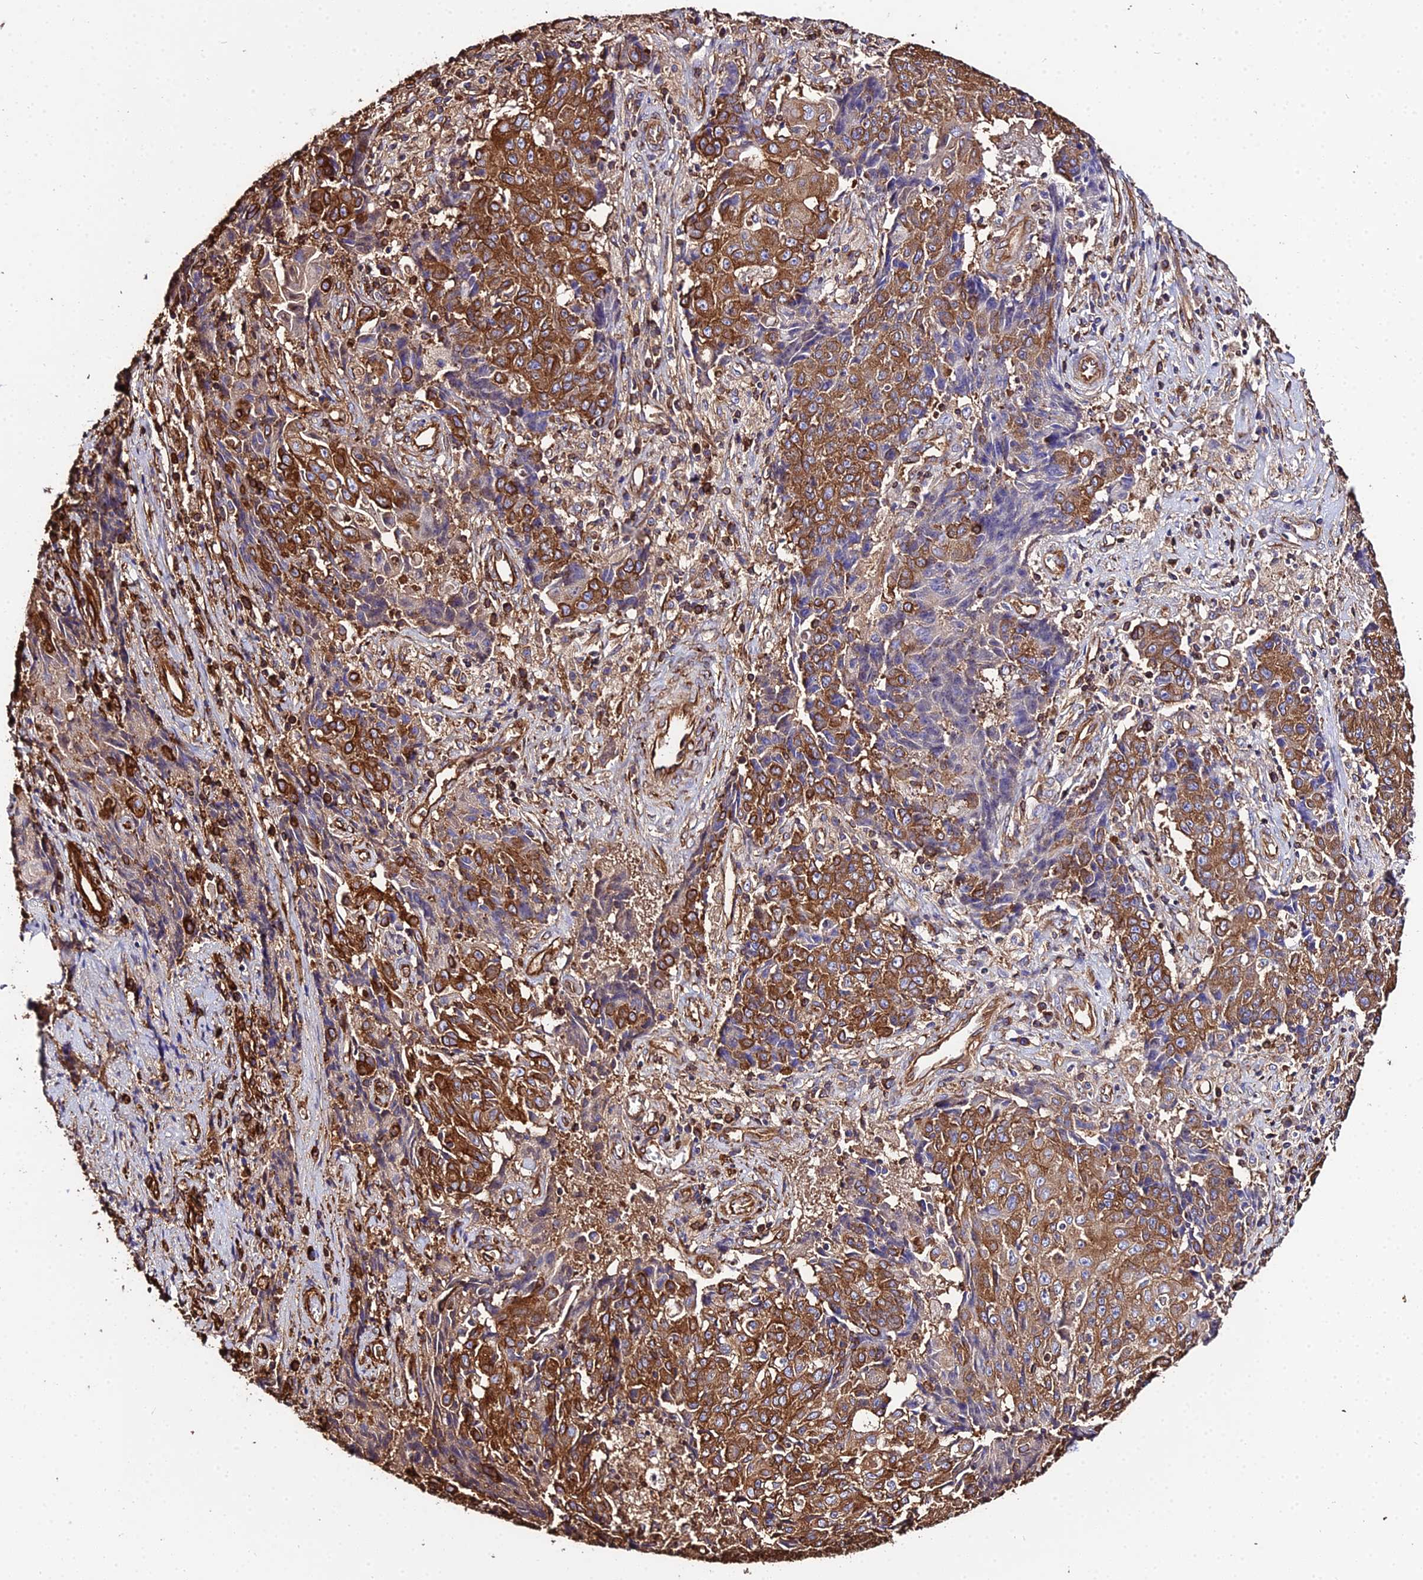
{"staining": {"intensity": "moderate", "quantity": ">75%", "location": "cytoplasmic/membranous"}, "tissue": "ovarian cancer", "cell_type": "Tumor cells", "image_type": "cancer", "snomed": [{"axis": "morphology", "description": "Carcinoma, endometroid"}, {"axis": "topography", "description": "Ovary"}], "caption": "There is medium levels of moderate cytoplasmic/membranous staining in tumor cells of endometroid carcinoma (ovarian), as demonstrated by immunohistochemical staining (brown color).", "gene": "TUBA3D", "patient": {"sex": "female", "age": 42}}